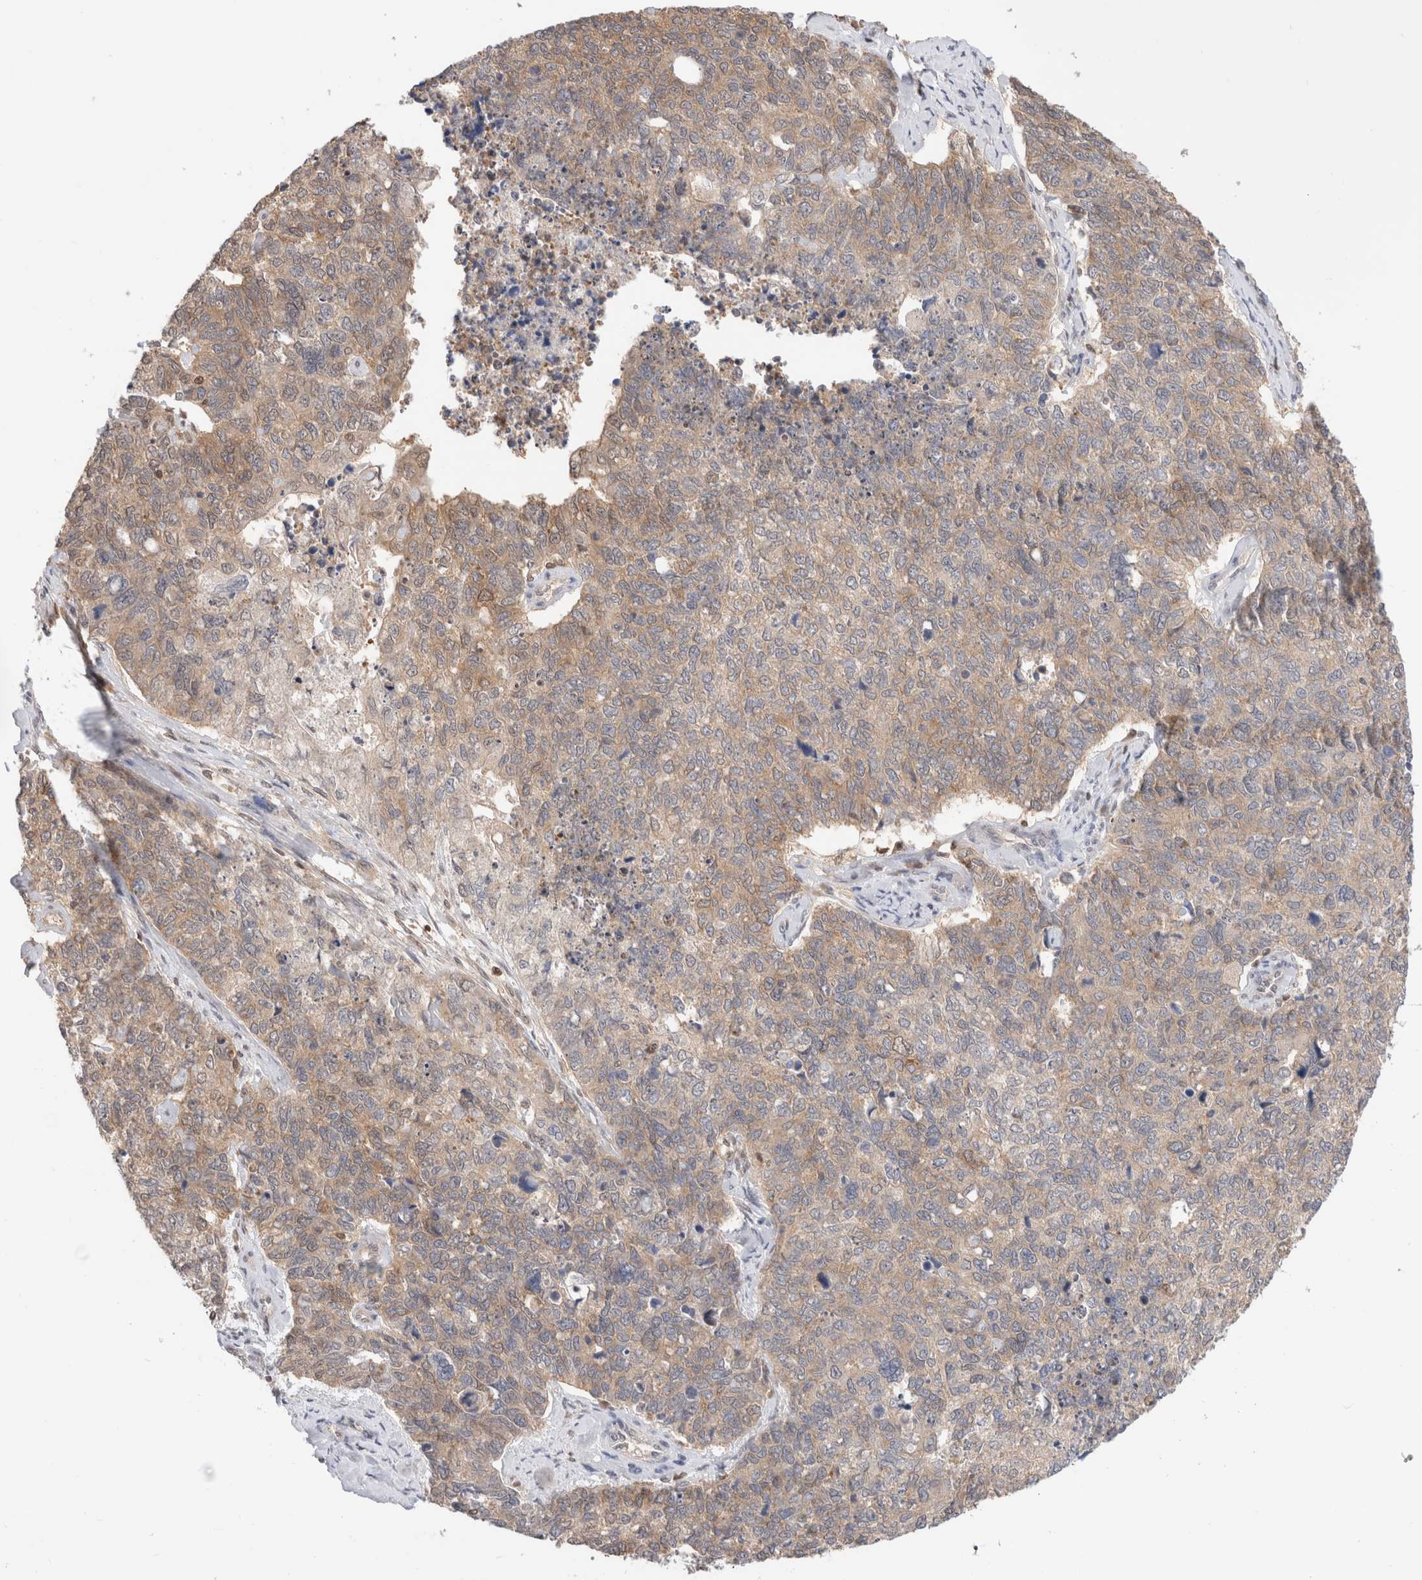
{"staining": {"intensity": "weak", "quantity": ">75%", "location": "cytoplasmic/membranous"}, "tissue": "cervical cancer", "cell_type": "Tumor cells", "image_type": "cancer", "snomed": [{"axis": "morphology", "description": "Squamous cell carcinoma, NOS"}, {"axis": "topography", "description": "Cervix"}], "caption": "Cervical squamous cell carcinoma stained with IHC exhibits weak cytoplasmic/membranous positivity in approximately >75% of tumor cells.", "gene": "C17orf97", "patient": {"sex": "female", "age": 63}}